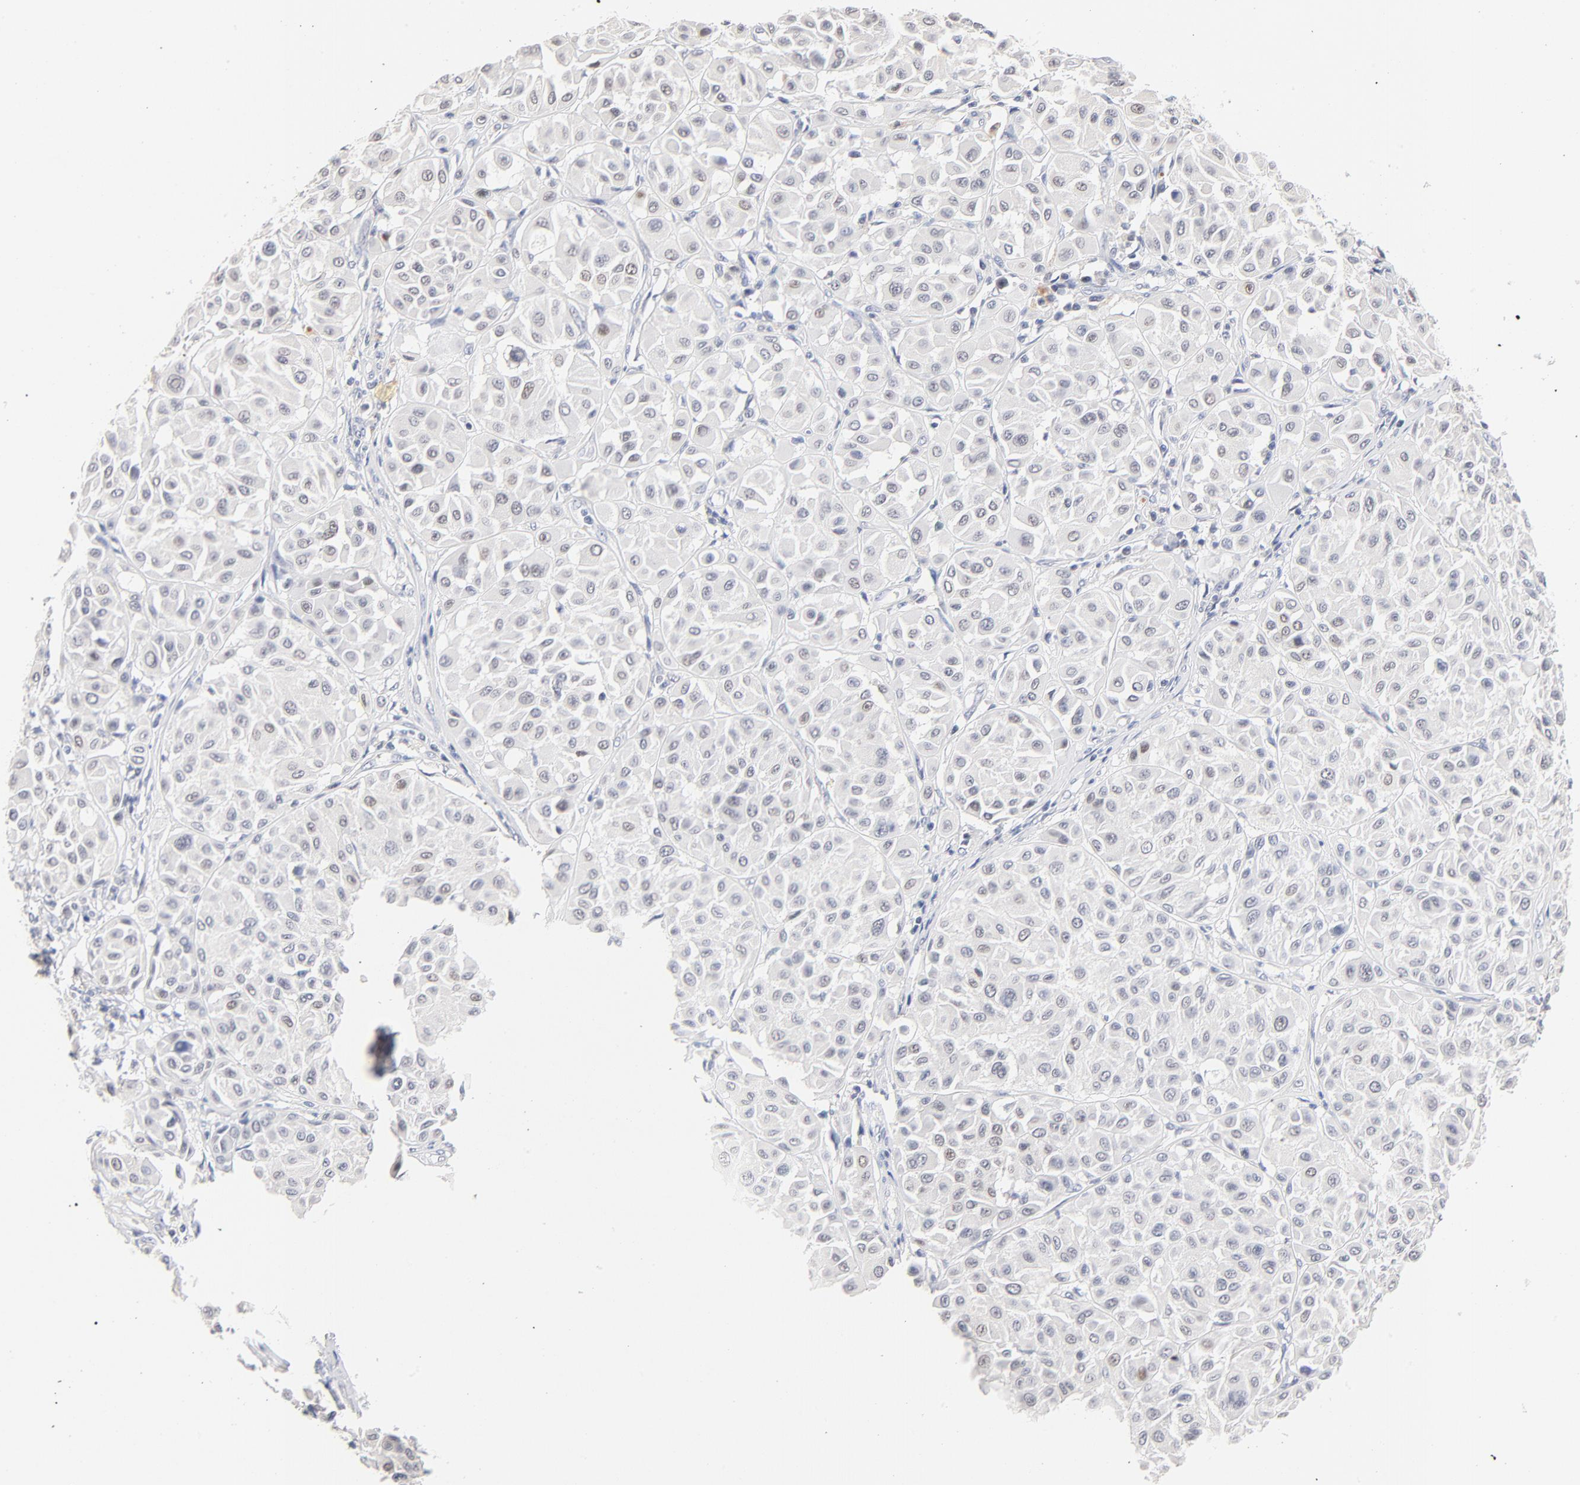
{"staining": {"intensity": "weak", "quantity": "<25%", "location": "nuclear"}, "tissue": "melanoma", "cell_type": "Tumor cells", "image_type": "cancer", "snomed": [{"axis": "morphology", "description": "Malignant melanoma, Metastatic site"}, {"axis": "topography", "description": "Soft tissue"}], "caption": "Melanoma was stained to show a protein in brown. There is no significant staining in tumor cells. (DAB (3,3'-diaminobenzidine) immunohistochemistry (IHC) visualized using brightfield microscopy, high magnification).", "gene": "ORC2", "patient": {"sex": "male", "age": 41}}